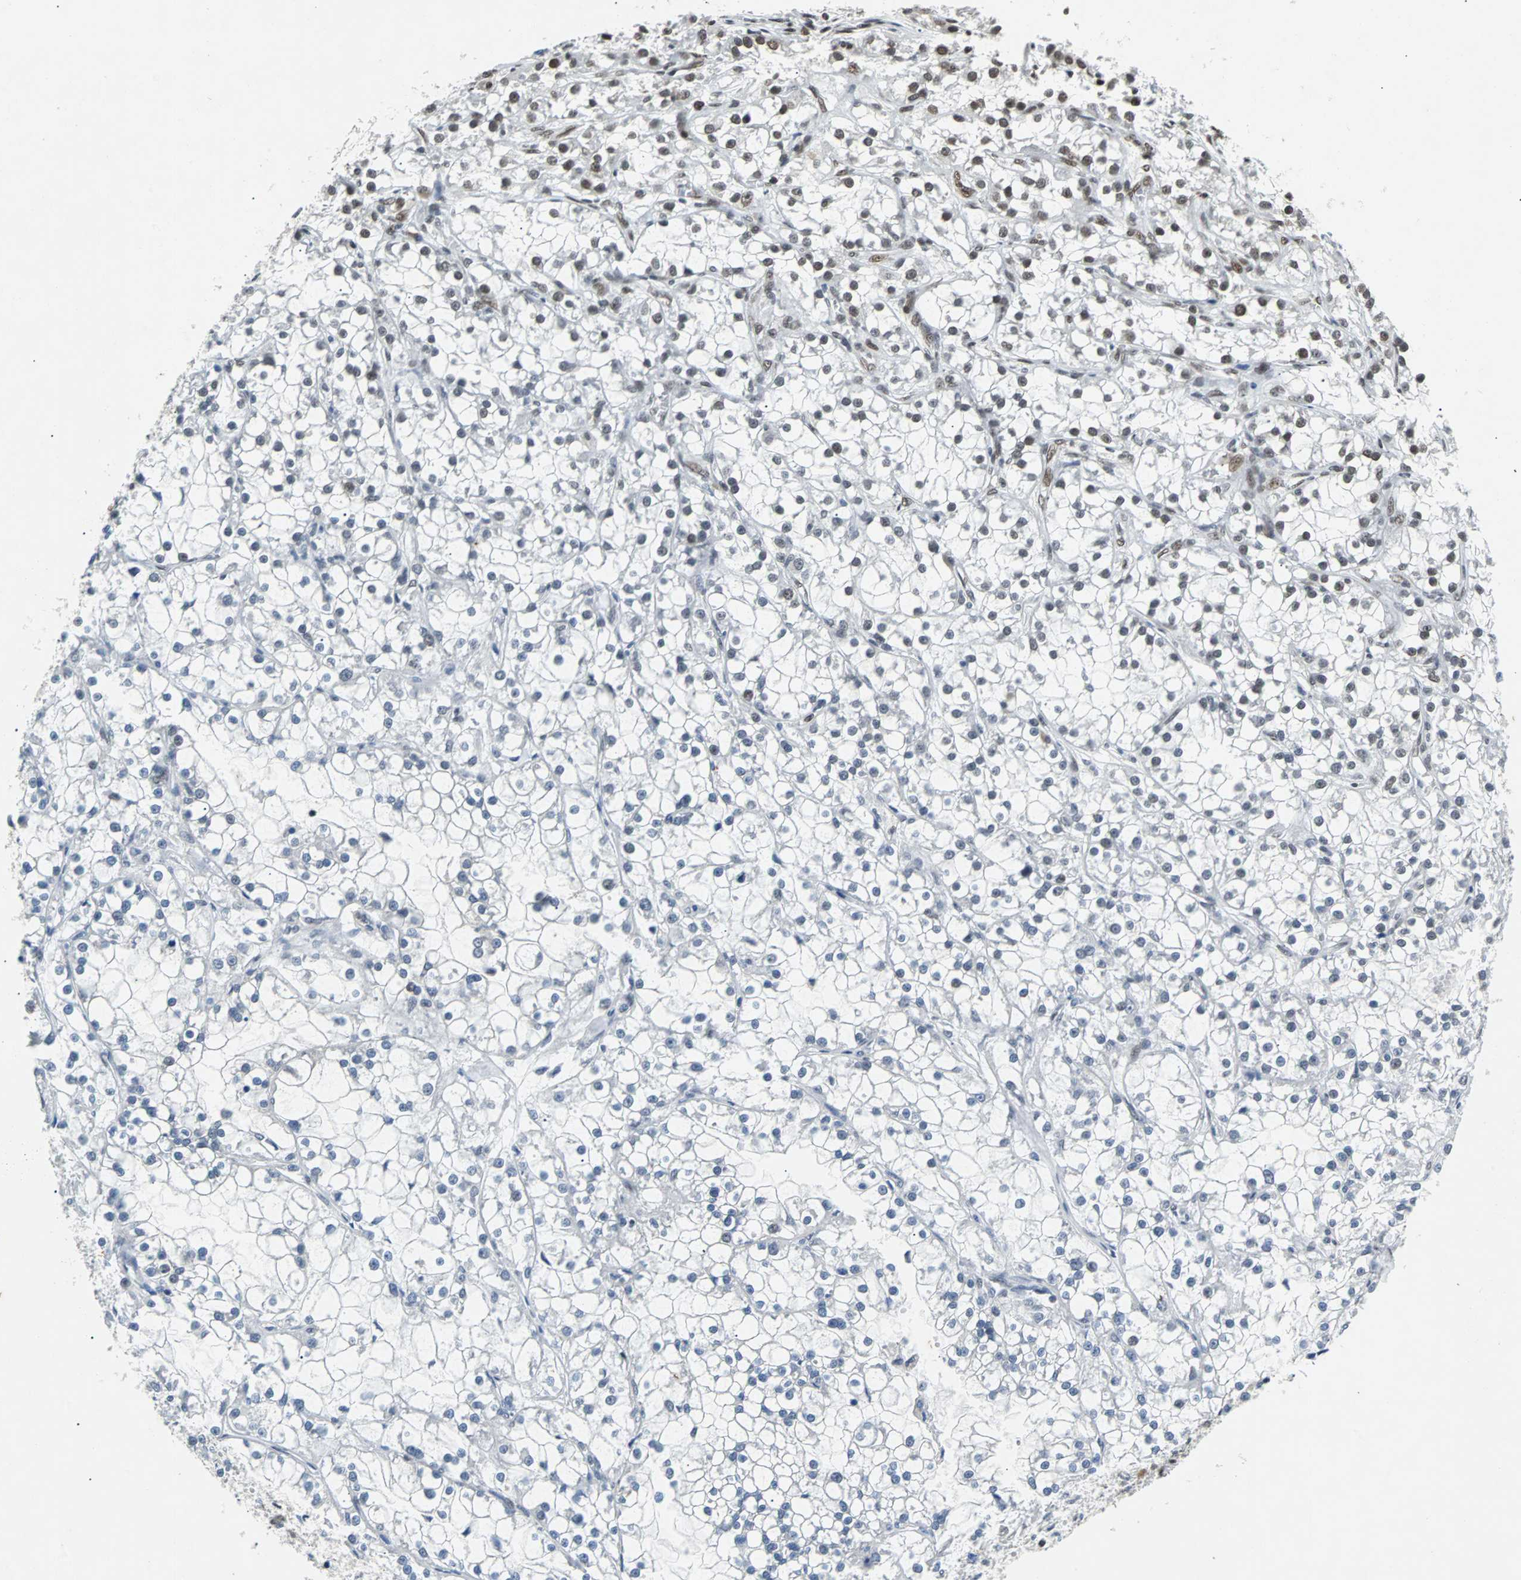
{"staining": {"intensity": "moderate", "quantity": "<25%", "location": "nuclear"}, "tissue": "renal cancer", "cell_type": "Tumor cells", "image_type": "cancer", "snomed": [{"axis": "morphology", "description": "Adenocarcinoma, NOS"}, {"axis": "topography", "description": "Kidney"}], "caption": "This is a histology image of immunohistochemistry staining of renal adenocarcinoma, which shows moderate staining in the nuclear of tumor cells.", "gene": "GATAD2A", "patient": {"sex": "female", "age": 52}}